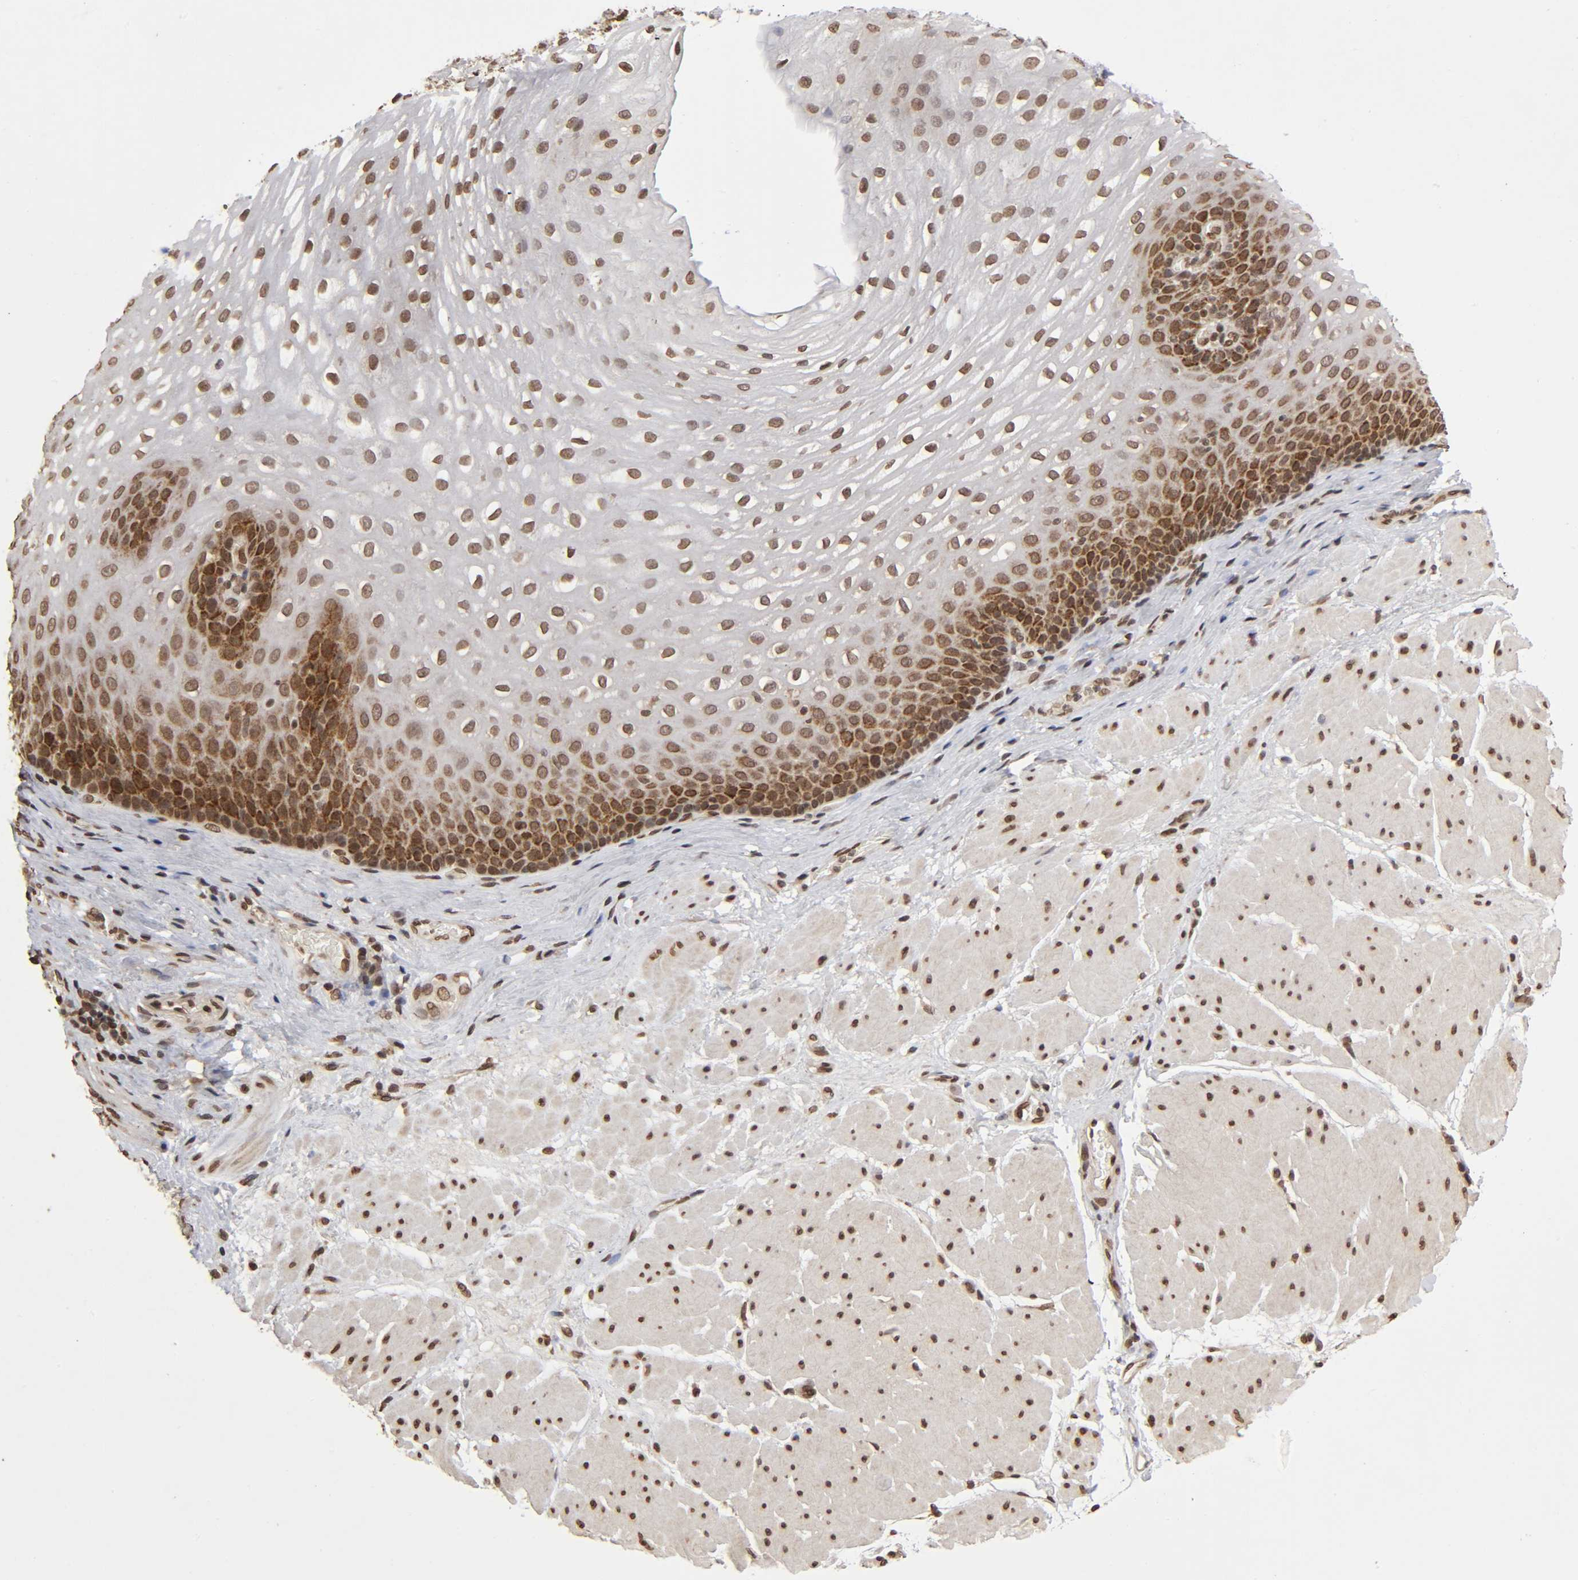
{"staining": {"intensity": "moderate", "quantity": "25%-75%", "location": "cytoplasmic/membranous,nuclear"}, "tissue": "esophagus", "cell_type": "Squamous epithelial cells", "image_type": "normal", "snomed": [{"axis": "morphology", "description": "Normal tissue, NOS"}, {"axis": "topography", "description": "Esophagus"}], "caption": "An immunohistochemistry (IHC) histopathology image of normal tissue is shown. Protein staining in brown shows moderate cytoplasmic/membranous,nuclear positivity in esophagus within squamous epithelial cells.", "gene": "MLLT6", "patient": {"sex": "male", "age": 48}}